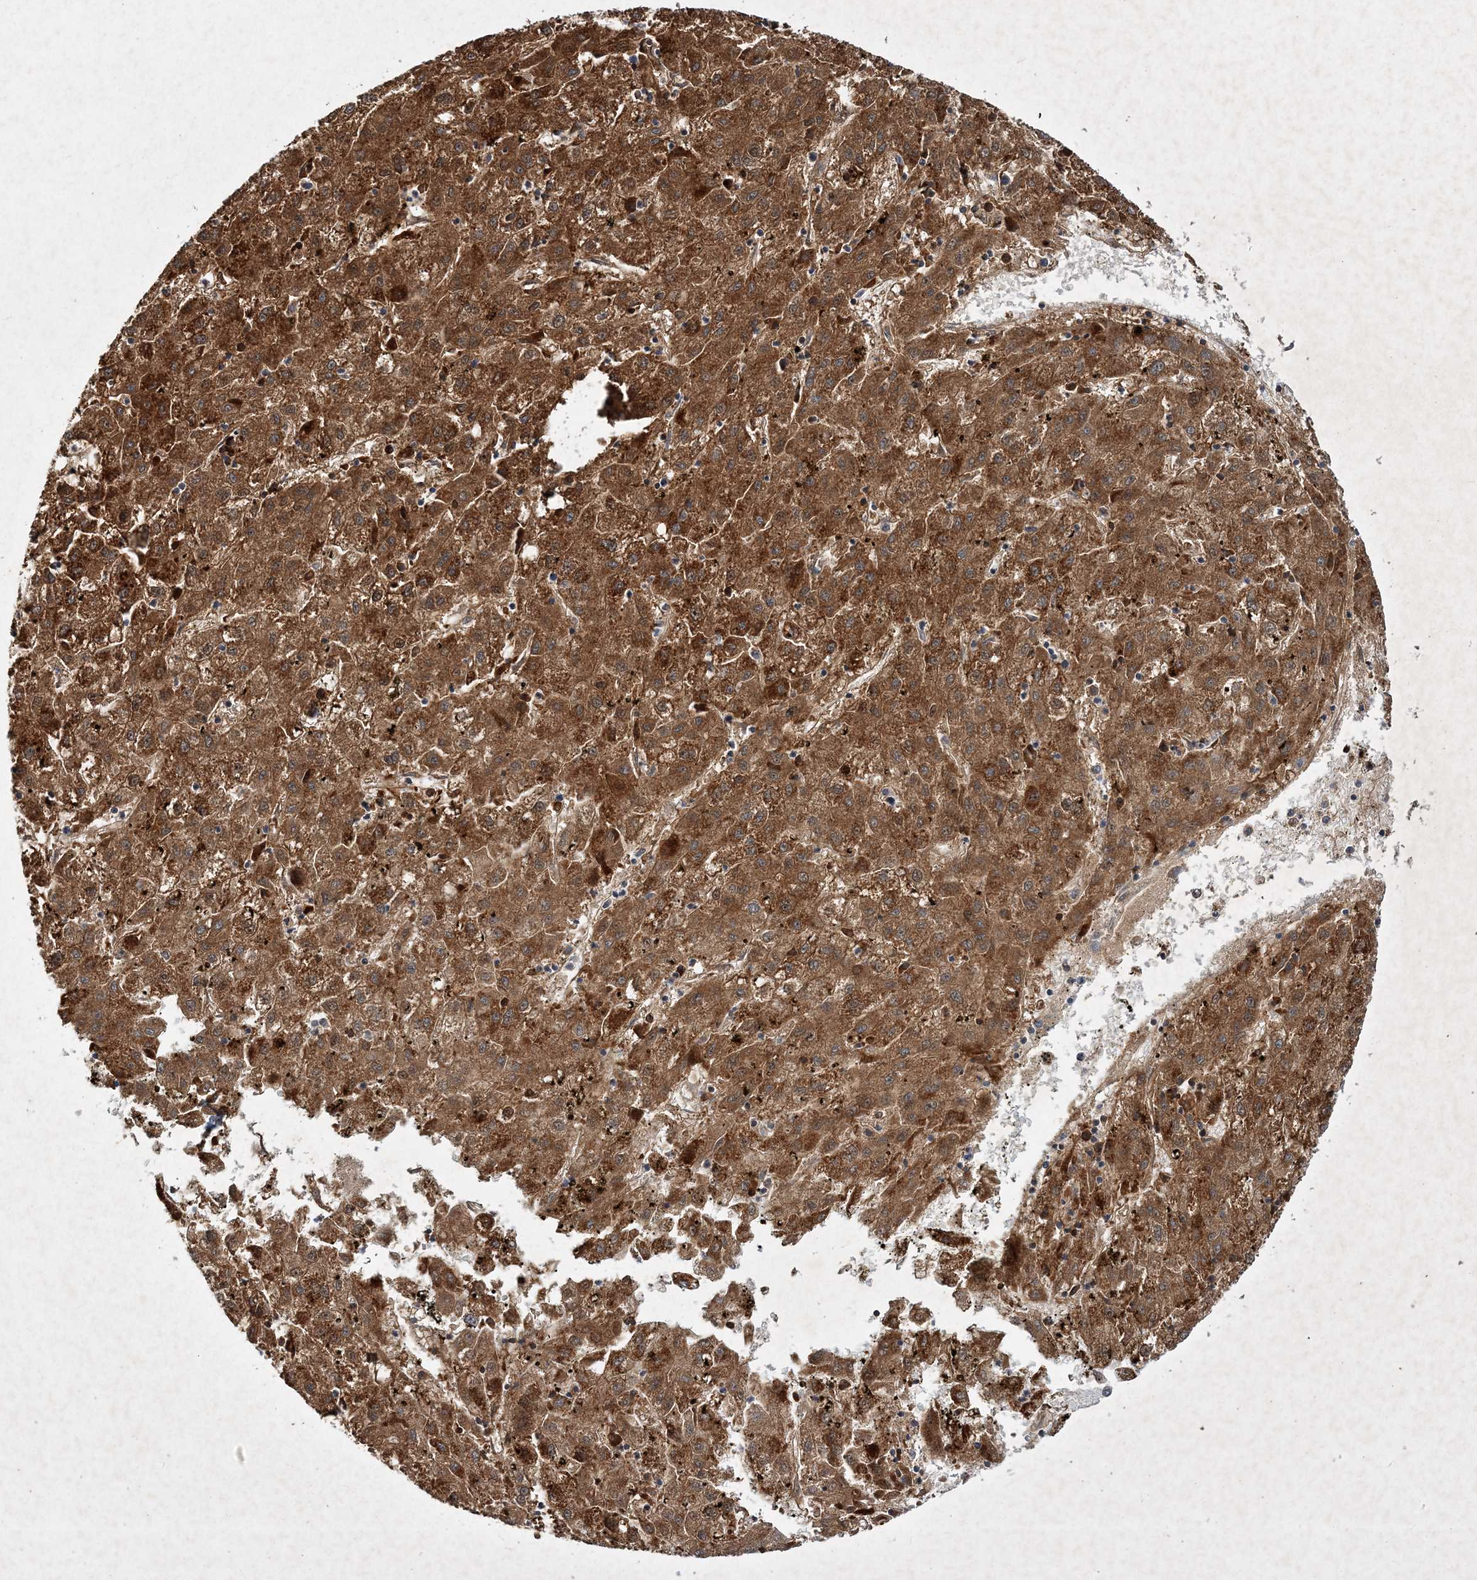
{"staining": {"intensity": "strong", "quantity": ">75%", "location": "cytoplasmic/membranous"}, "tissue": "liver cancer", "cell_type": "Tumor cells", "image_type": "cancer", "snomed": [{"axis": "morphology", "description": "Carcinoma, Hepatocellular, NOS"}, {"axis": "topography", "description": "Liver"}], "caption": "Hepatocellular carcinoma (liver) tissue demonstrates strong cytoplasmic/membranous expression in approximately >75% of tumor cells, visualized by immunohistochemistry. The staining was performed using DAB, with brown indicating positive protein expression. Nuclei are stained blue with hematoxylin.", "gene": "MOCS2", "patient": {"sex": "male", "age": 72}}